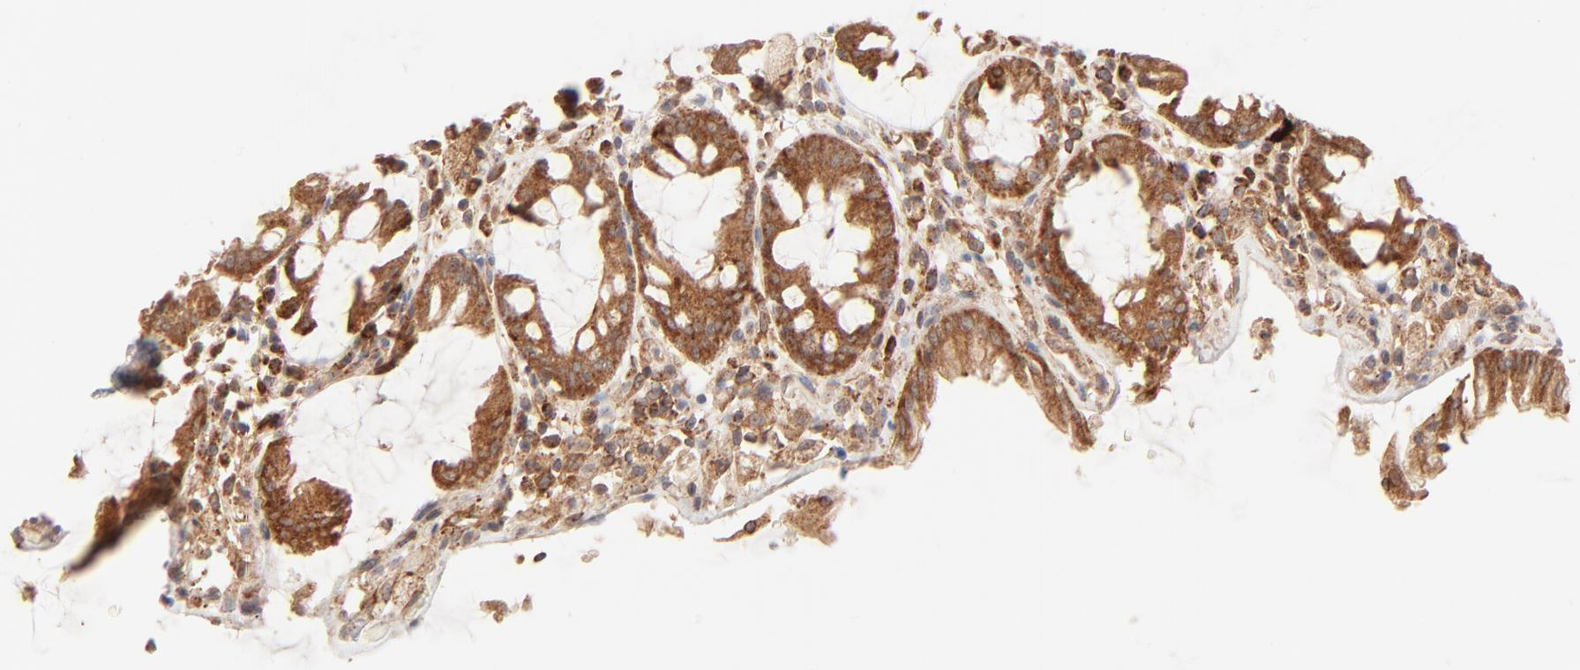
{"staining": {"intensity": "moderate", "quantity": ">75%", "location": "cytoplasmic/membranous"}, "tissue": "rectum", "cell_type": "Glandular cells", "image_type": "normal", "snomed": [{"axis": "morphology", "description": "Normal tissue, NOS"}, {"axis": "topography", "description": "Rectum"}], "caption": "Immunohistochemical staining of benign rectum exhibits >75% levels of moderate cytoplasmic/membranous protein staining in about >75% of glandular cells.", "gene": "CSPG4", "patient": {"sex": "female", "age": 46}}